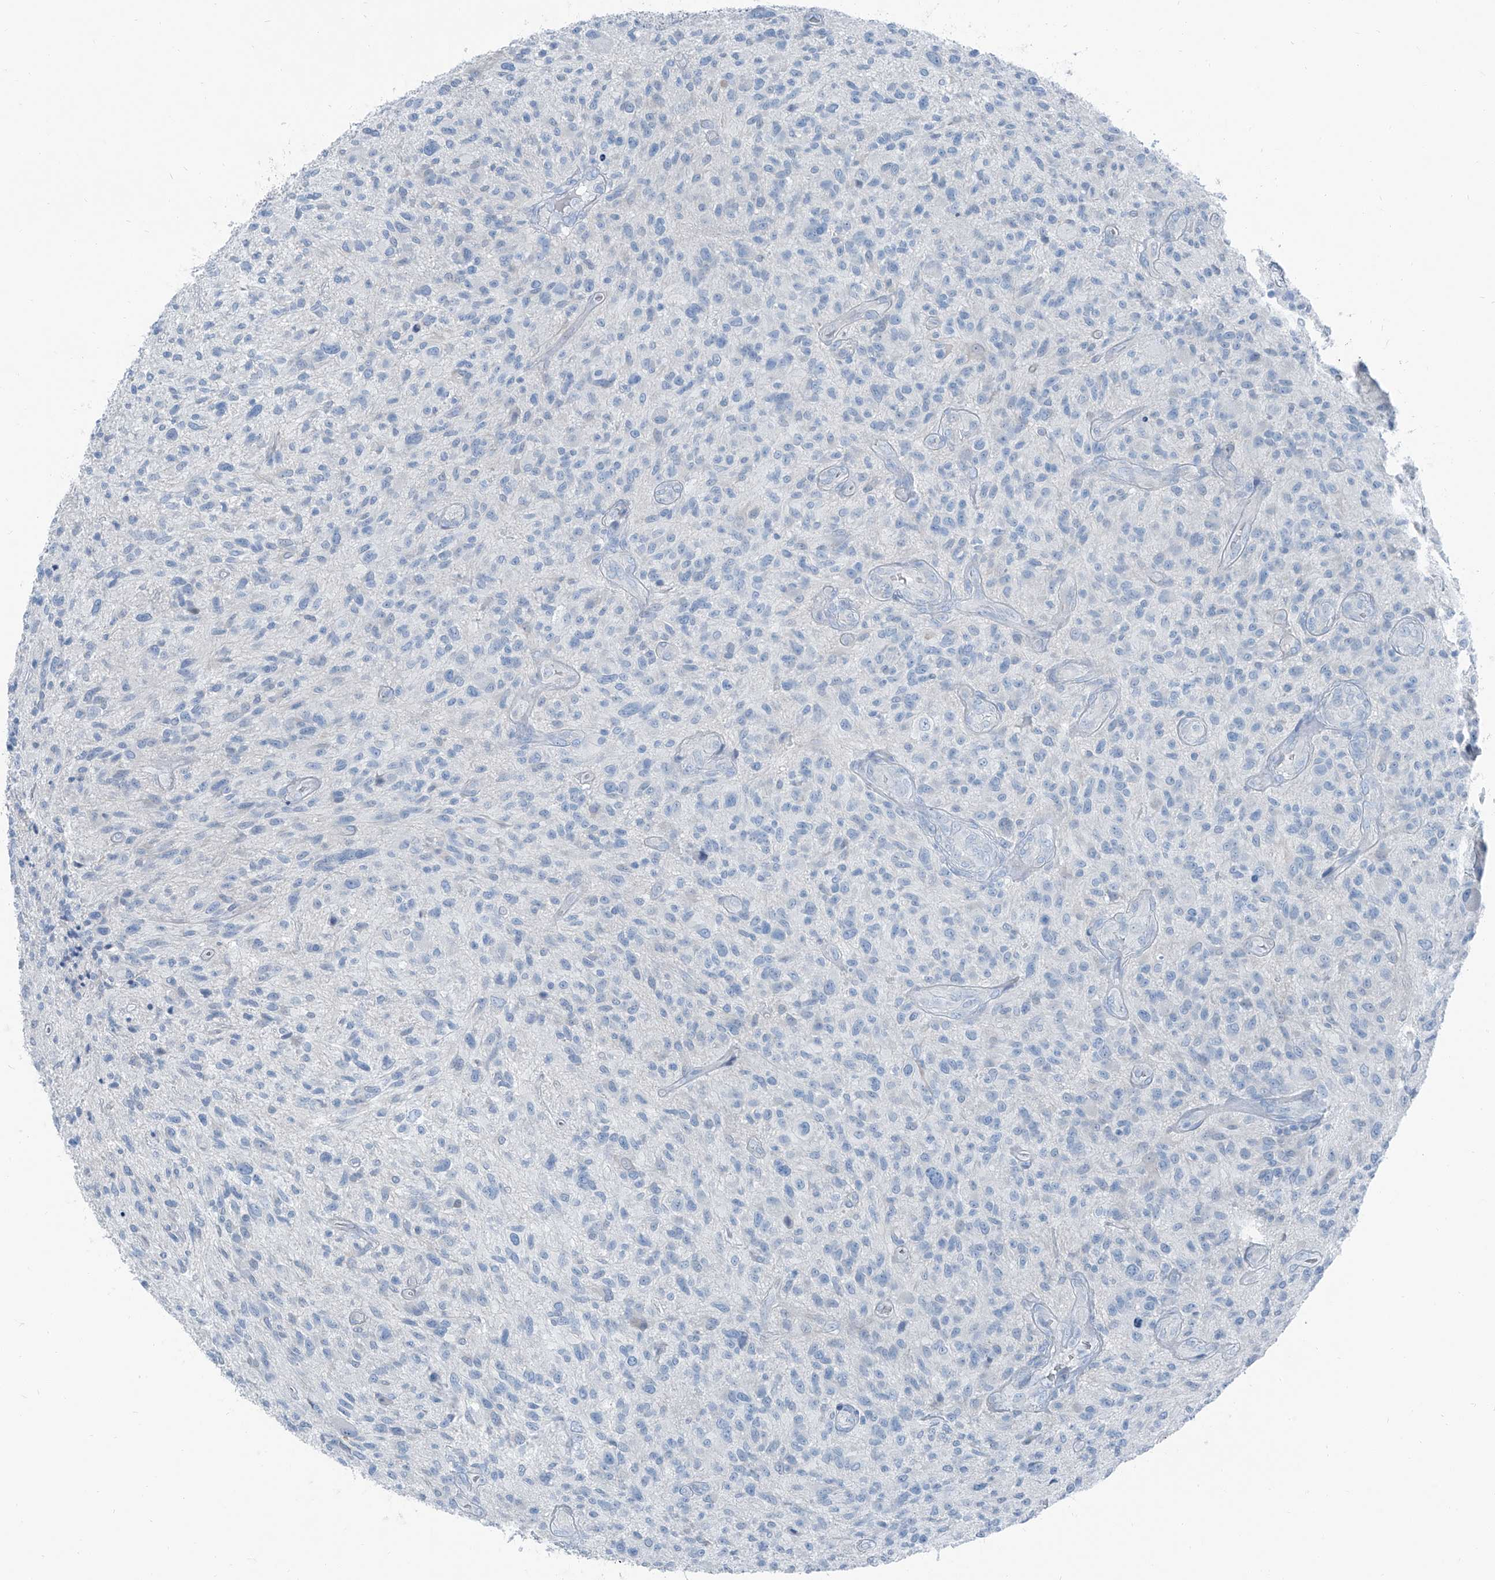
{"staining": {"intensity": "negative", "quantity": "none", "location": "none"}, "tissue": "glioma", "cell_type": "Tumor cells", "image_type": "cancer", "snomed": [{"axis": "morphology", "description": "Glioma, malignant, High grade"}, {"axis": "topography", "description": "Brain"}], "caption": "High magnification brightfield microscopy of glioma stained with DAB (3,3'-diaminobenzidine) (brown) and counterstained with hematoxylin (blue): tumor cells show no significant staining.", "gene": "RGN", "patient": {"sex": "male", "age": 47}}